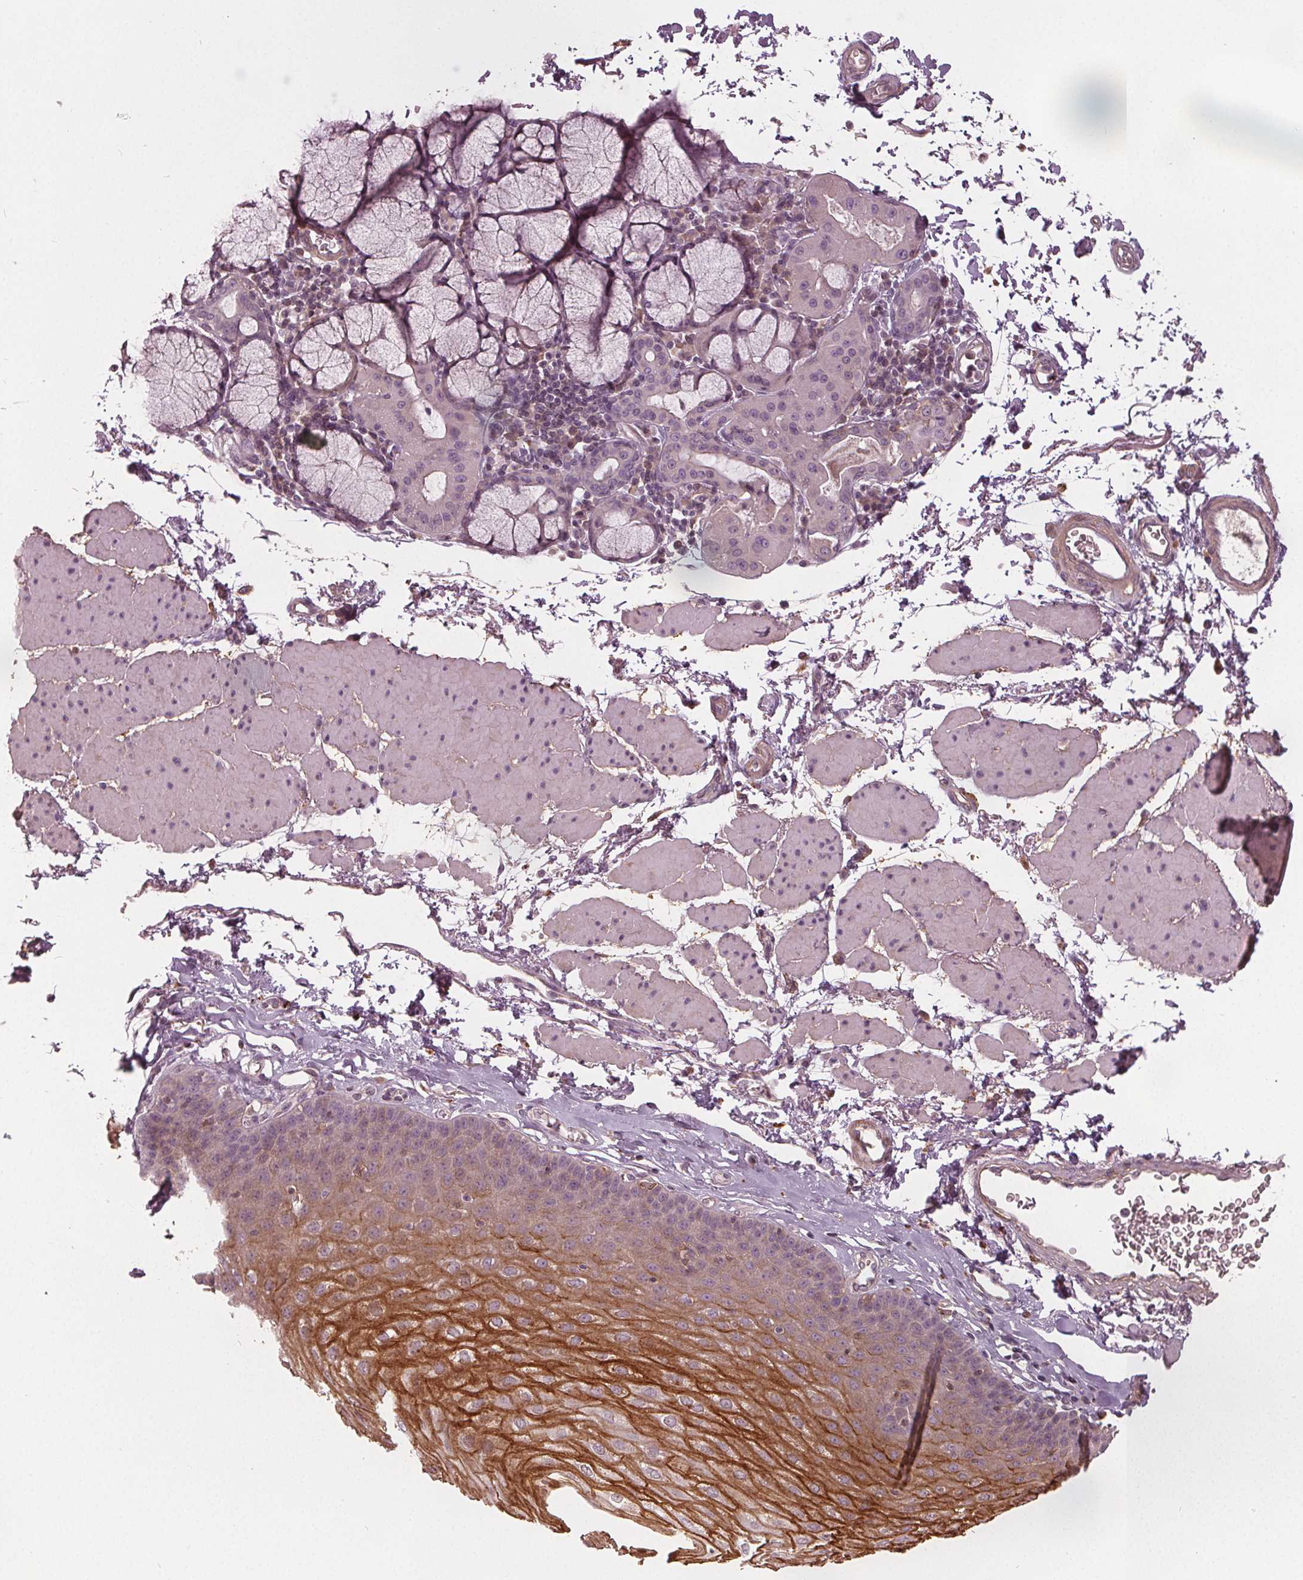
{"staining": {"intensity": "strong", "quantity": "25%-75%", "location": "cytoplasmic/membranous"}, "tissue": "esophagus", "cell_type": "Squamous epithelial cells", "image_type": "normal", "snomed": [{"axis": "morphology", "description": "Normal tissue, NOS"}, {"axis": "topography", "description": "Esophagus"}], "caption": "Strong cytoplasmic/membranous protein expression is identified in approximately 25%-75% of squamous epithelial cells in esophagus.", "gene": "KLK13", "patient": {"sex": "female", "age": 81}}